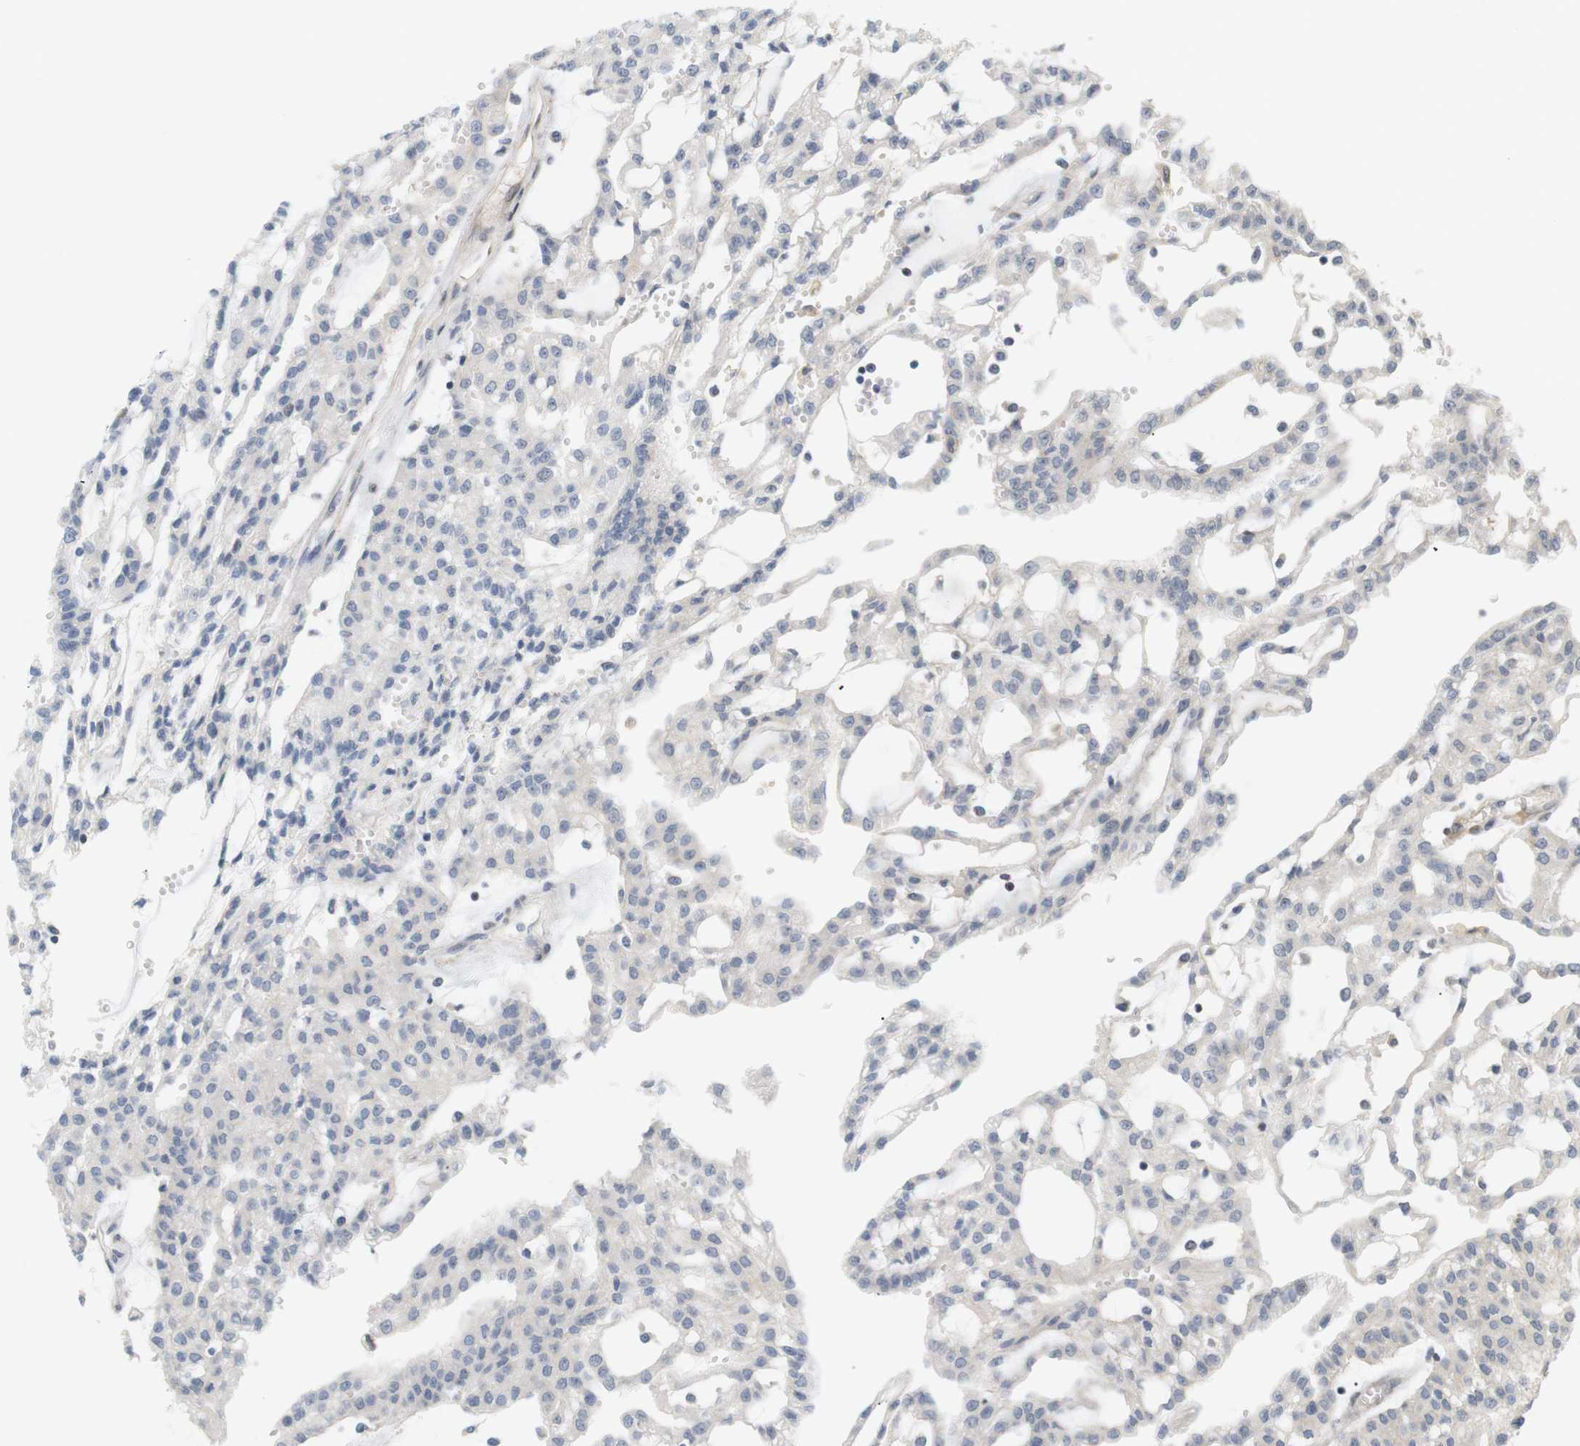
{"staining": {"intensity": "negative", "quantity": "none", "location": "none"}, "tissue": "renal cancer", "cell_type": "Tumor cells", "image_type": "cancer", "snomed": [{"axis": "morphology", "description": "Adenocarcinoma, NOS"}, {"axis": "topography", "description": "Kidney"}], "caption": "Immunohistochemistry image of neoplastic tissue: human adenocarcinoma (renal) stained with DAB (3,3'-diaminobenzidine) exhibits no significant protein staining in tumor cells.", "gene": "PPP1R14A", "patient": {"sex": "male", "age": 63}}